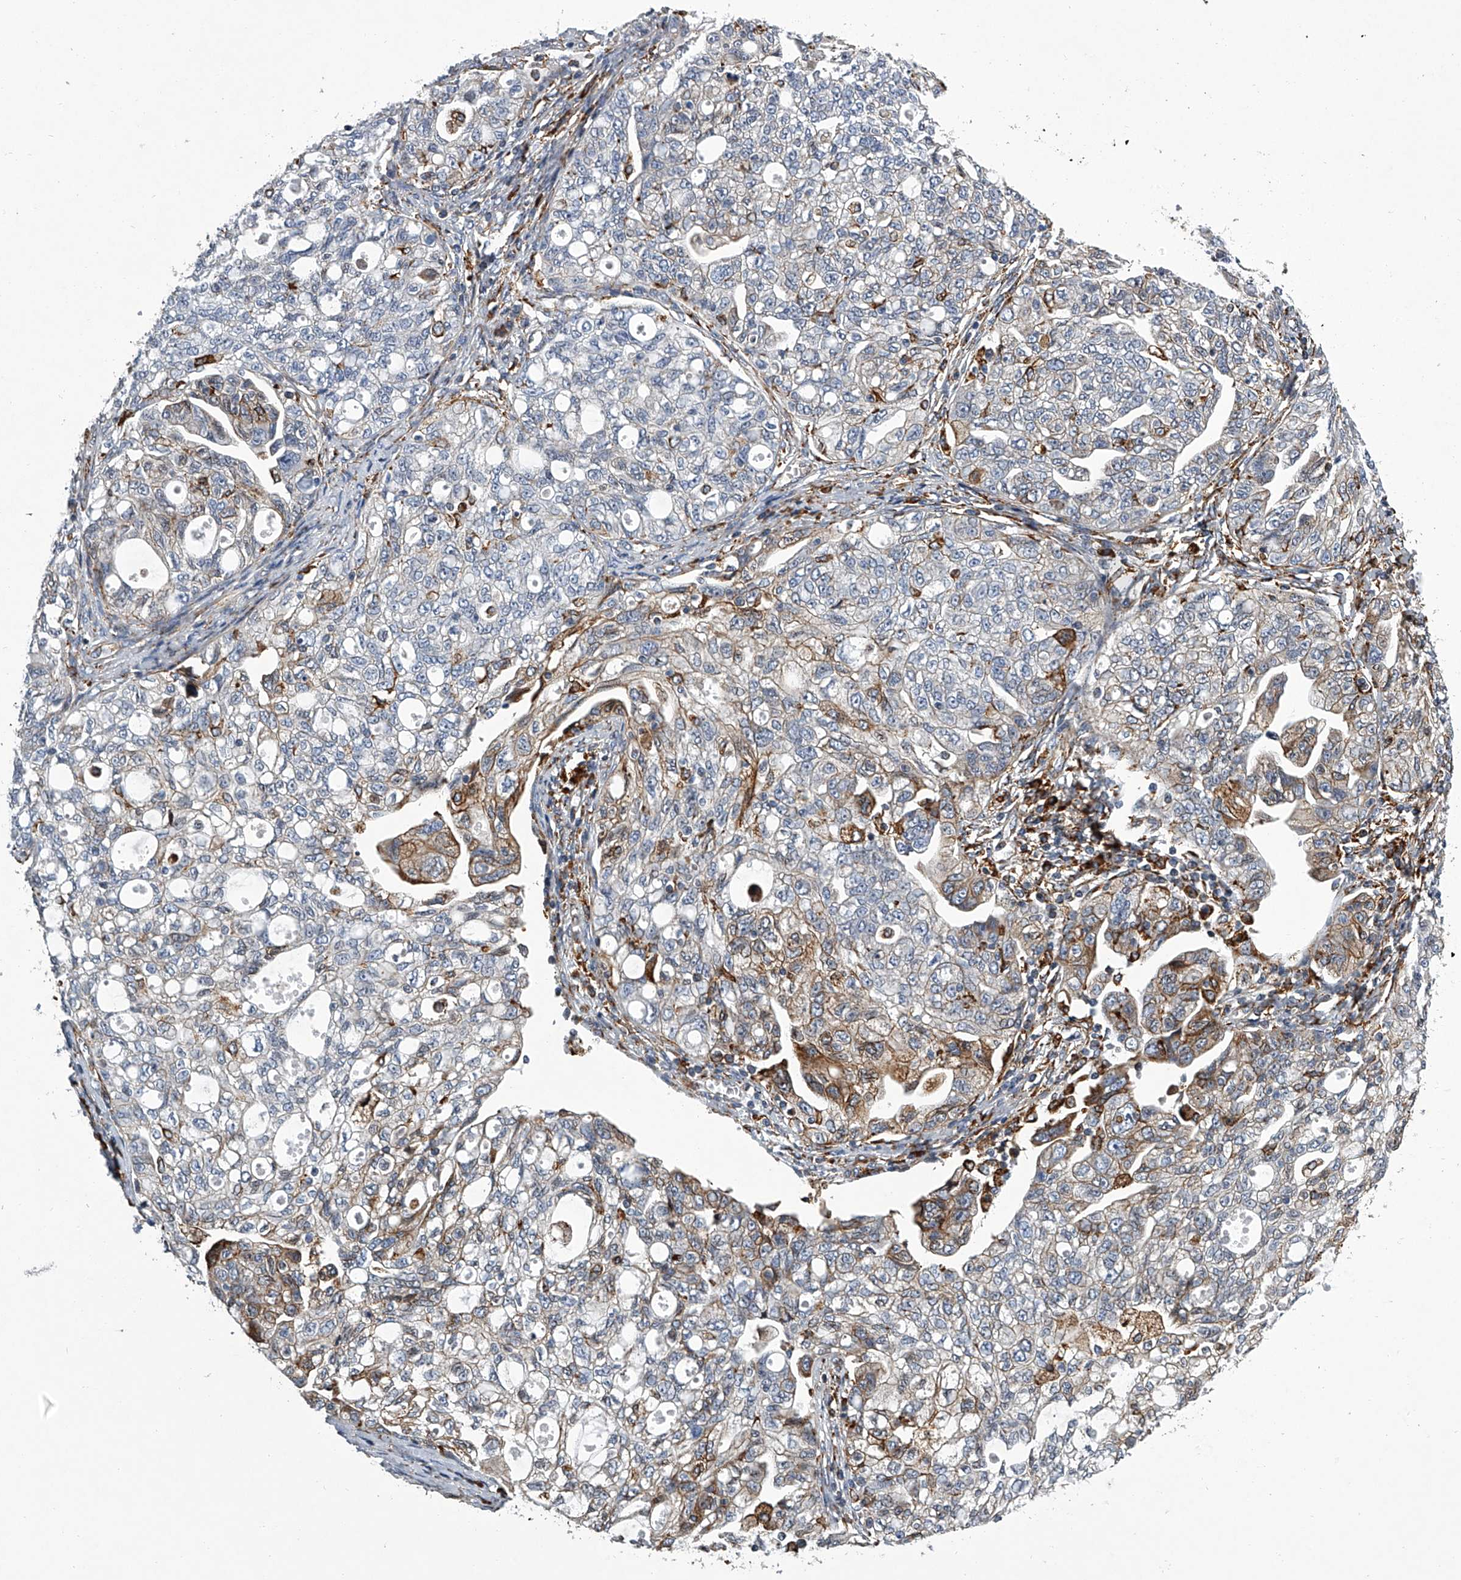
{"staining": {"intensity": "moderate", "quantity": "<25%", "location": "cytoplasmic/membranous"}, "tissue": "ovarian cancer", "cell_type": "Tumor cells", "image_type": "cancer", "snomed": [{"axis": "morphology", "description": "Carcinoma, NOS"}, {"axis": "morphology", "description": "Cystadenocarcinoma, serous, NOS"}, {"axis": "topography", "description": "Ovary"}], "caption": "Moderate cytoplasmic/membranous positivity is identified in approximately <25% of tumor cells in ovarian carcinoma. Nuclei are stained in blue.", "gene": "TMEM63C", "patient": {"sex": "female", "age": 69}}